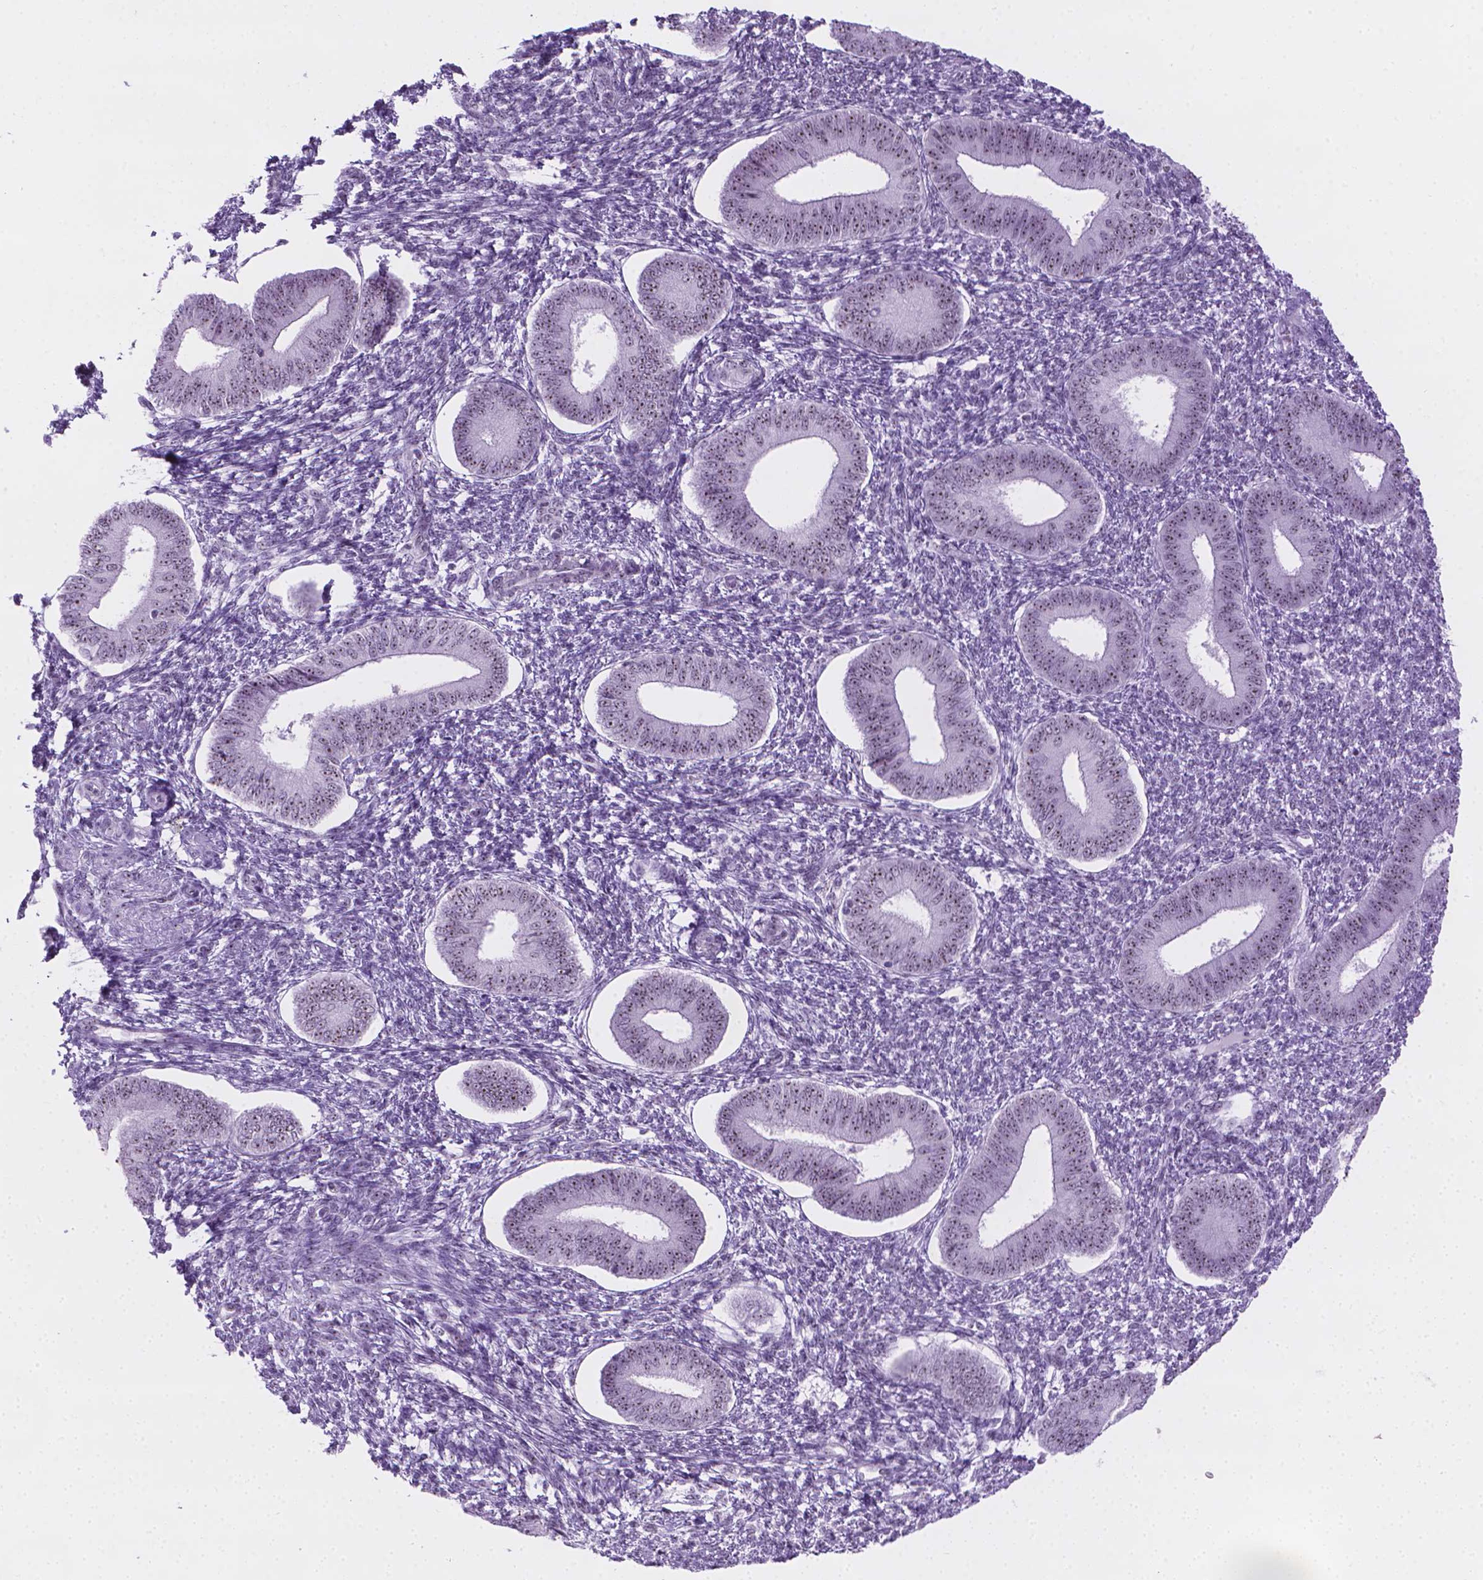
{"staining": {"intensity": "negative", "quantity": "none", "location": "none"}, "tissue": "endometrium", "cell_type": "Cells in endometrial stroma", "image_type": "normal", "snomed": [{"axis": "morphology", "description": "Normal tissue, NOS"}, {"axis": "topography", "description": "Endometrium"}], "caption": "The micrograph reveals no staining of cells in endometrial stroma in unremarkable endometrium.", "gene": "NOL7", "patient": {"sex": "female", "age": 42}}